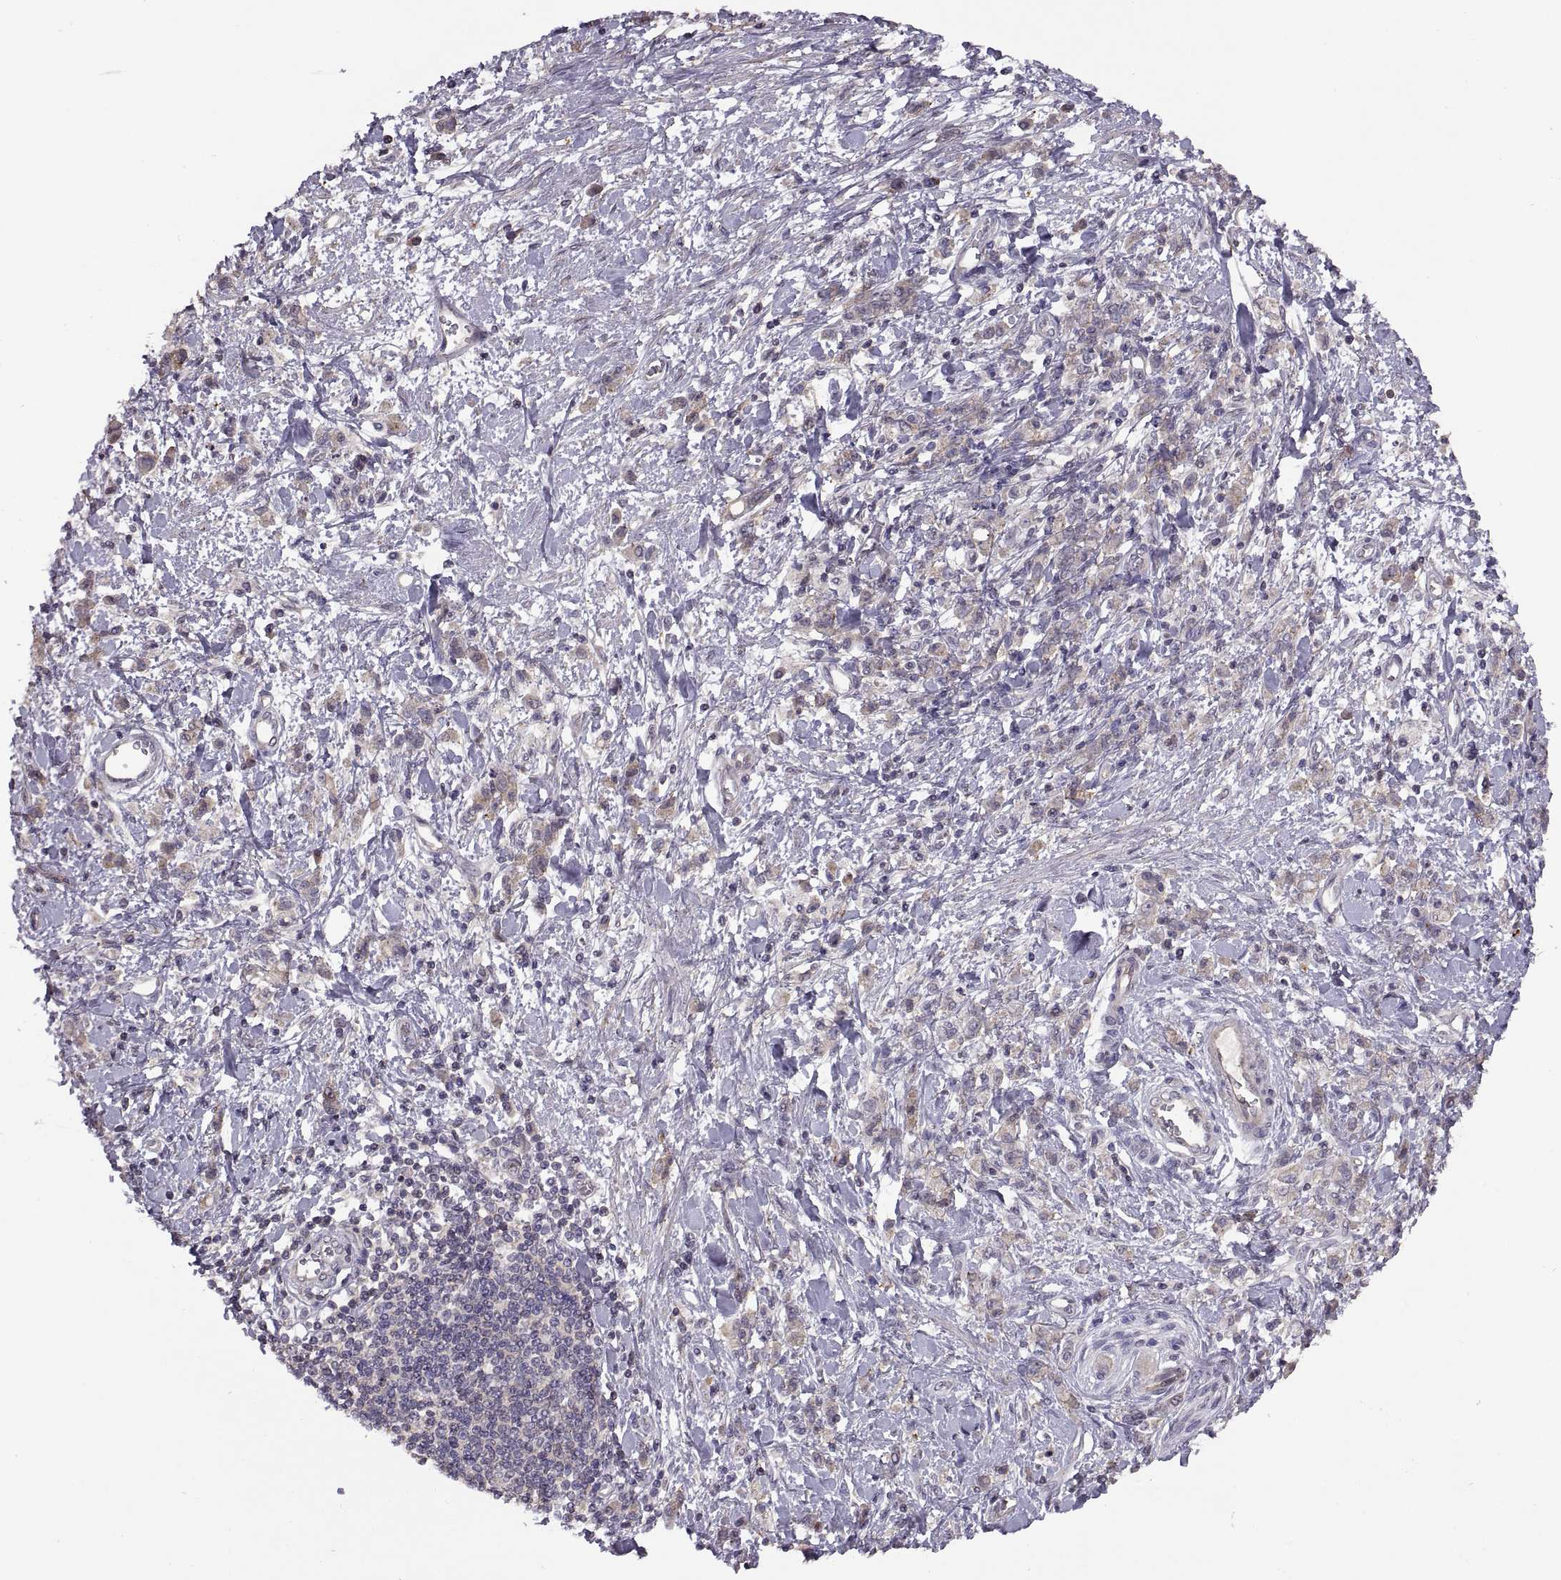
{"staining": {"intensity": "weak", "quantity": "<25%", "location": "cytoplasmic/membranous"}, "tissue": "stomach cancer", "cell_type": "Tumor cells", "image_type": "cancer", "snomed": [{"axis": "morphology", "description": "Adenocarcinoma, NOS"}, {"axis": "topography", "description": "Stomach"}], "caption": "Immunohistochemistry histopathology image of human stomach adenocarcinoma stained for a protein (brown), which displays no positivity in tumor cells. (Immunohistochemistry (ihc), brightfield microscopy, high magnification).", "gene": "NMNAT2", "patient": {"sex": "male", "age": 77}}